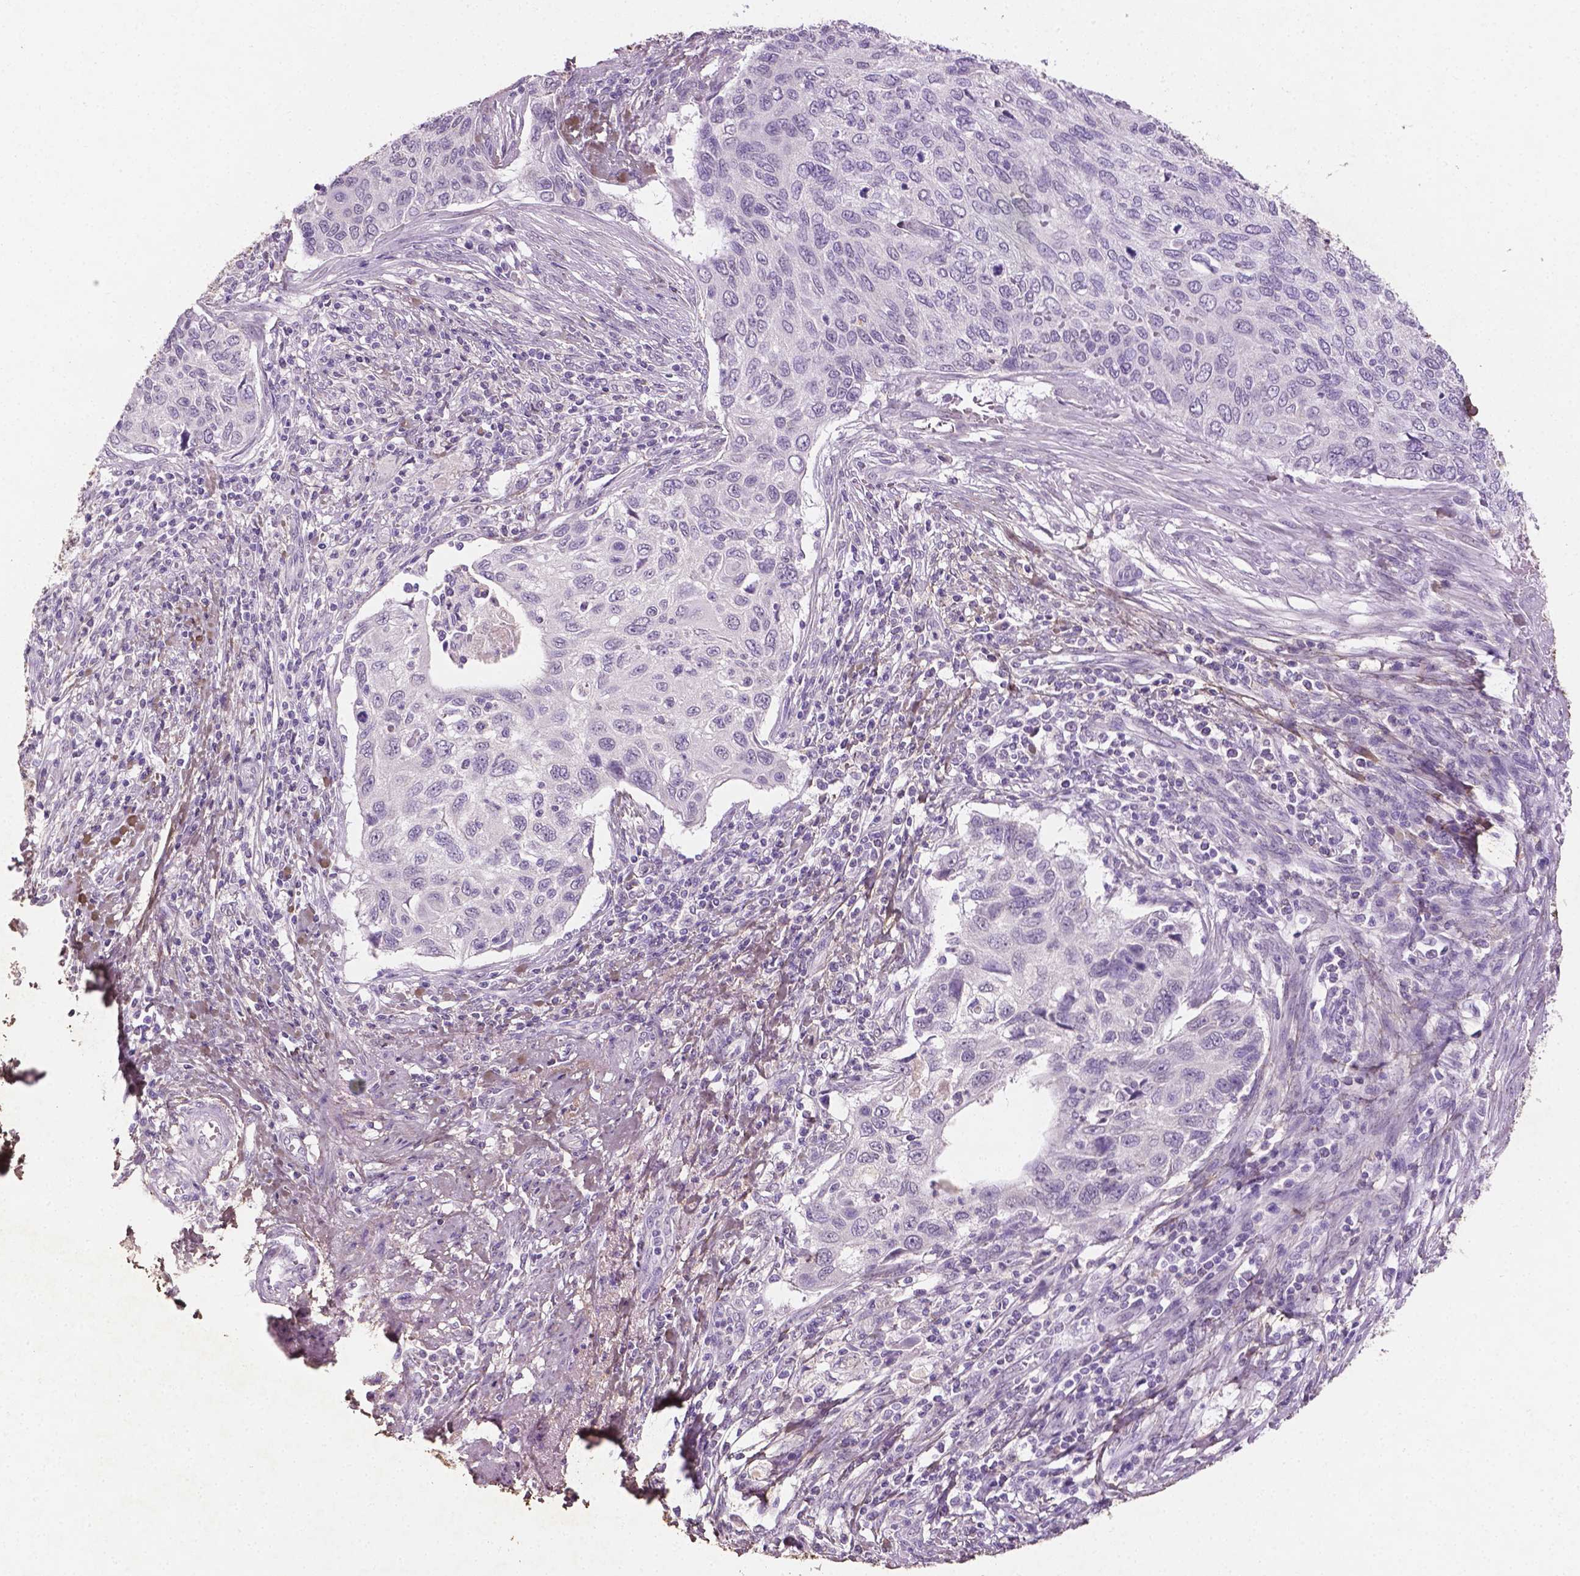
{"staining": {"intensity": "negative", "quantity": "none", "location": "none"}, "tissue": "cervical cancer", "cell_type": "Tumor cells", "image_type": "cancer", "snomed": [{"axis": "morphology", "description": "Squamous cell carcinoma, NOS"}, {"axis": "topography", "description": "Cervix"}], "caption": "The histopathology image displays no significant staining in tumor cells of squamous cell carcinoma (cervical).", "gene": "DLG2", "patient": {"sex": "female", "age": 70}}